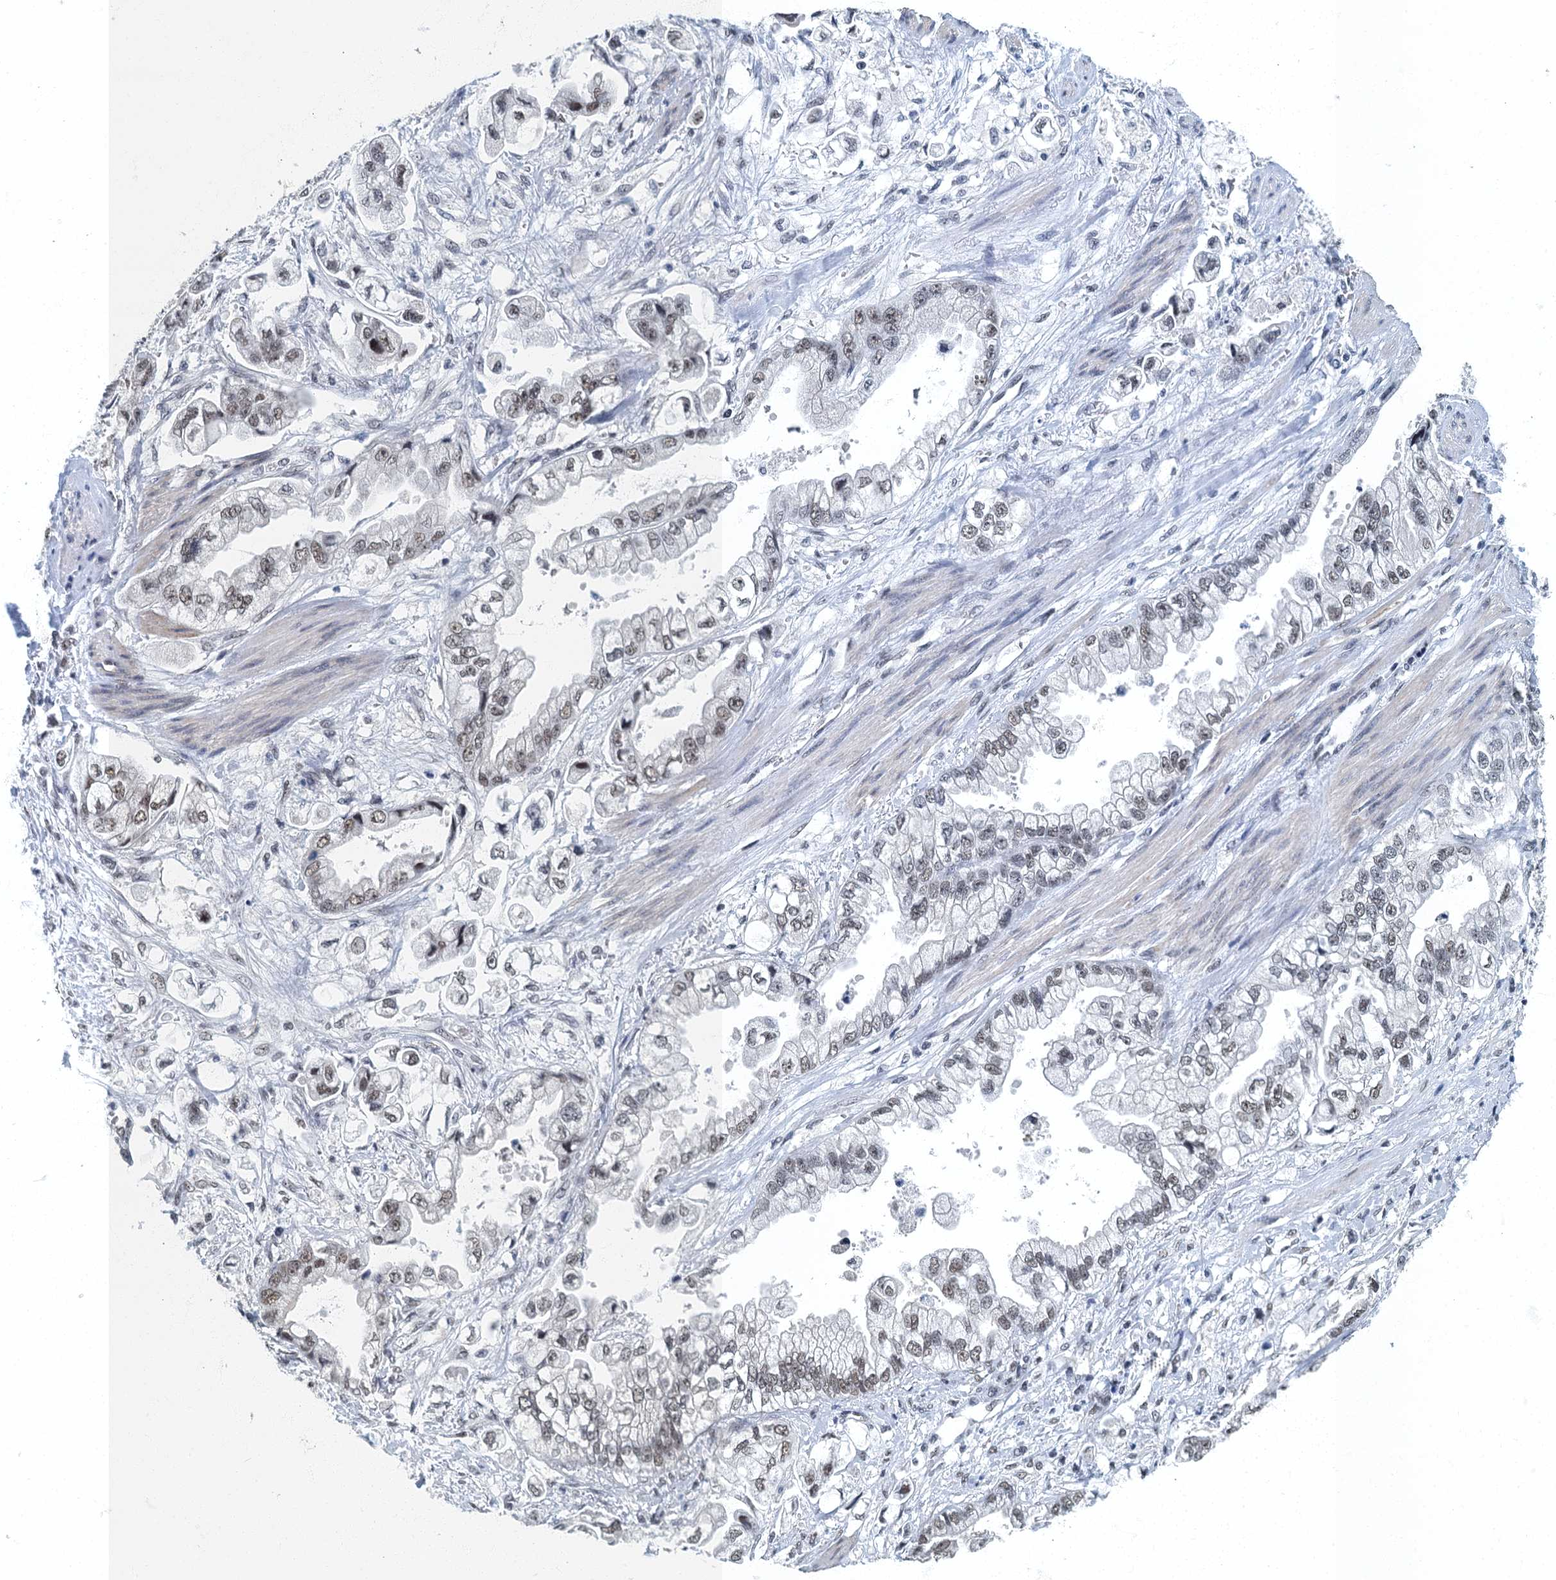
{"staining": {"intensity": "weak", "quantity": ">75%", "location": "nuclear"}, "tissue": "stomach cancer", "cell_type": "Tumor cells", "image_type": "cancer", "snomed": [{"axis": "morphology", "description": "Adenocarcinoma, NOS"}, {"axis": "topography", "description": "Stomach"}], "caption": "Immunohistochemical staining of human stomach adenocarcinoma demonstrates weak nuclear protein expression in approximately >75% of tumor cells.", "gene": "GADL1", "patient": {"sex": "male", "age": 62}}